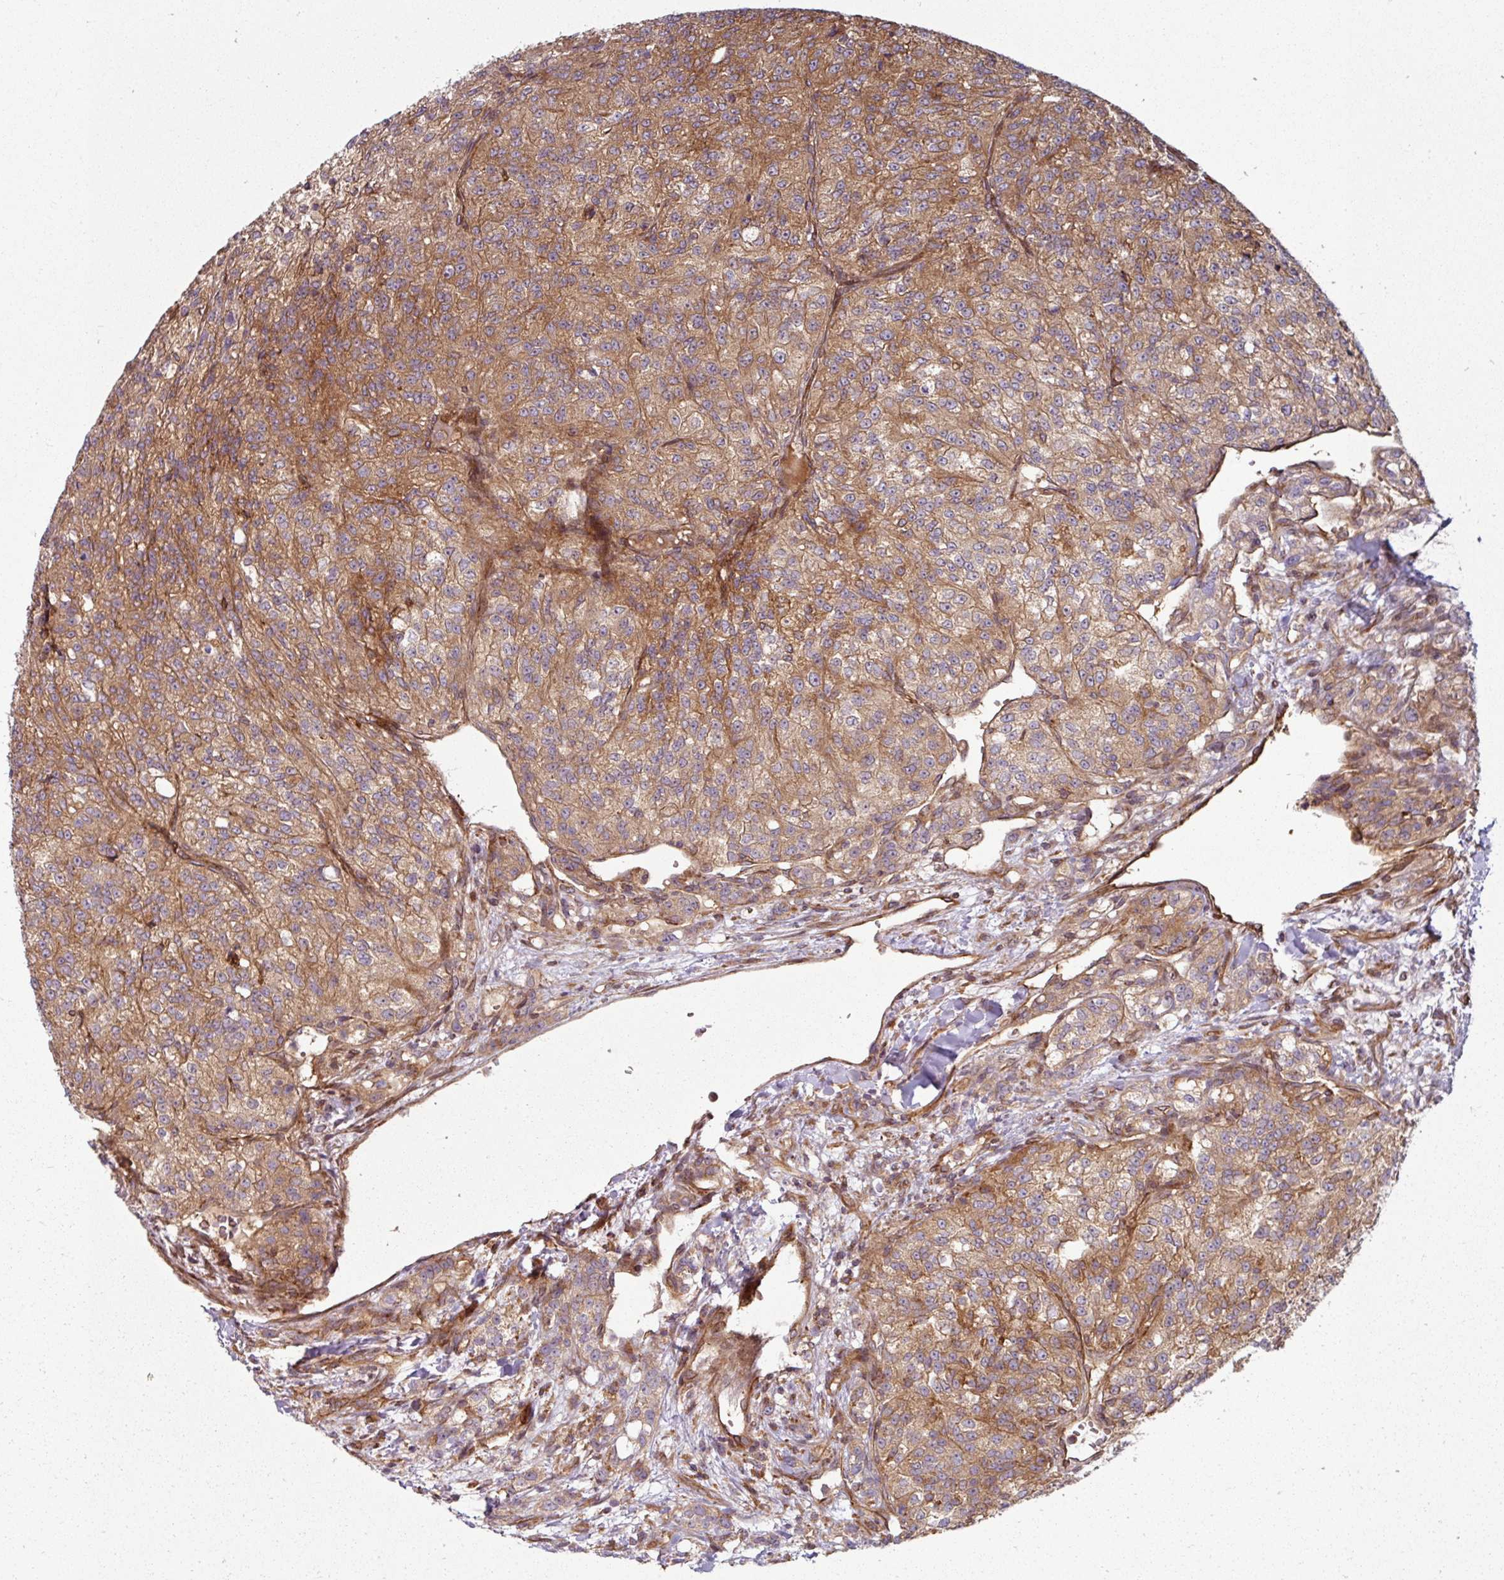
{"staining": {"intensity": "moderate", "quantity": ">75%", "location": "cytoplasmic/membranous"}, "tissue": "renal cancer", "cell_type": "Tumor cells", "image_type": "cancer", "snomed": [{"axis": "morphology", "description": "Adenocarcinoma, NOS"}, {"axis": "topography", "description": "Kidney"}], "caption": "Renal cancer tissue displays moderate cytoplasmic/membranous expression in about >75% of tumor cells (brown staining indicates protein expression, while blue staining denotes nuclei).", "gene": "RAB5A", "patient": {"sex": "female", "age": 63}}